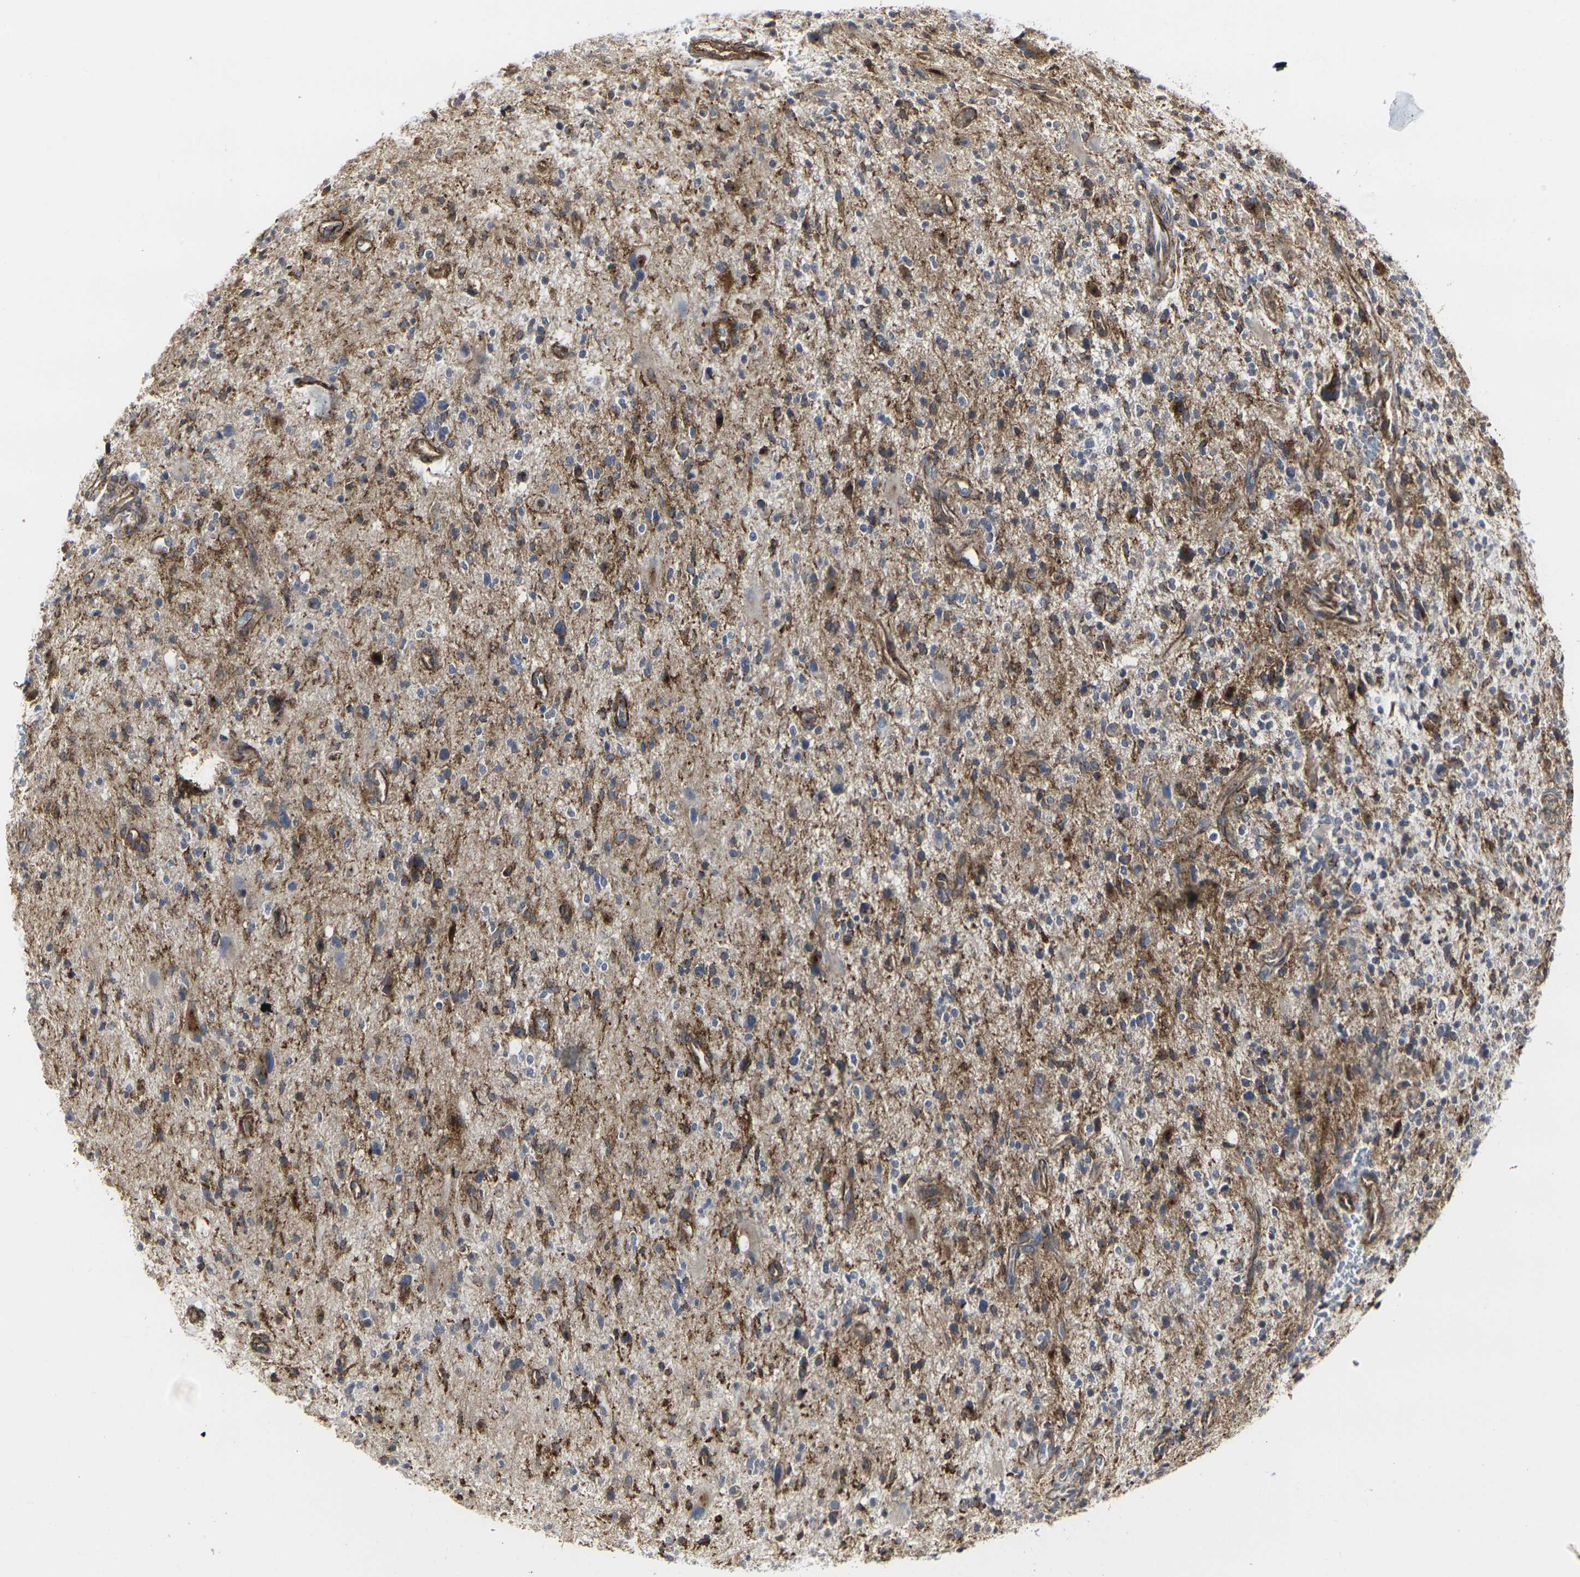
{"staining": {"intensity": "moderate", "quantity": "25%-75%", "location": "cytoplasmic/membranous"}, "tissue": "glioma", "cell_type": "Tumor cells", "image_type": "cancer", "snomed": [{"axis": "morphology", "description": "Glioma, malignant, High grade"}, {"axis": "topography", "description": "Brain"}], "caption": "The immunohistochemical stain shows moderate cytoplasmic/membranous expression in tumor cells of high-grade glioma (malignant) tissue.", "gene": "MYOF", "patient": {"sex": "male", "age": 48}}